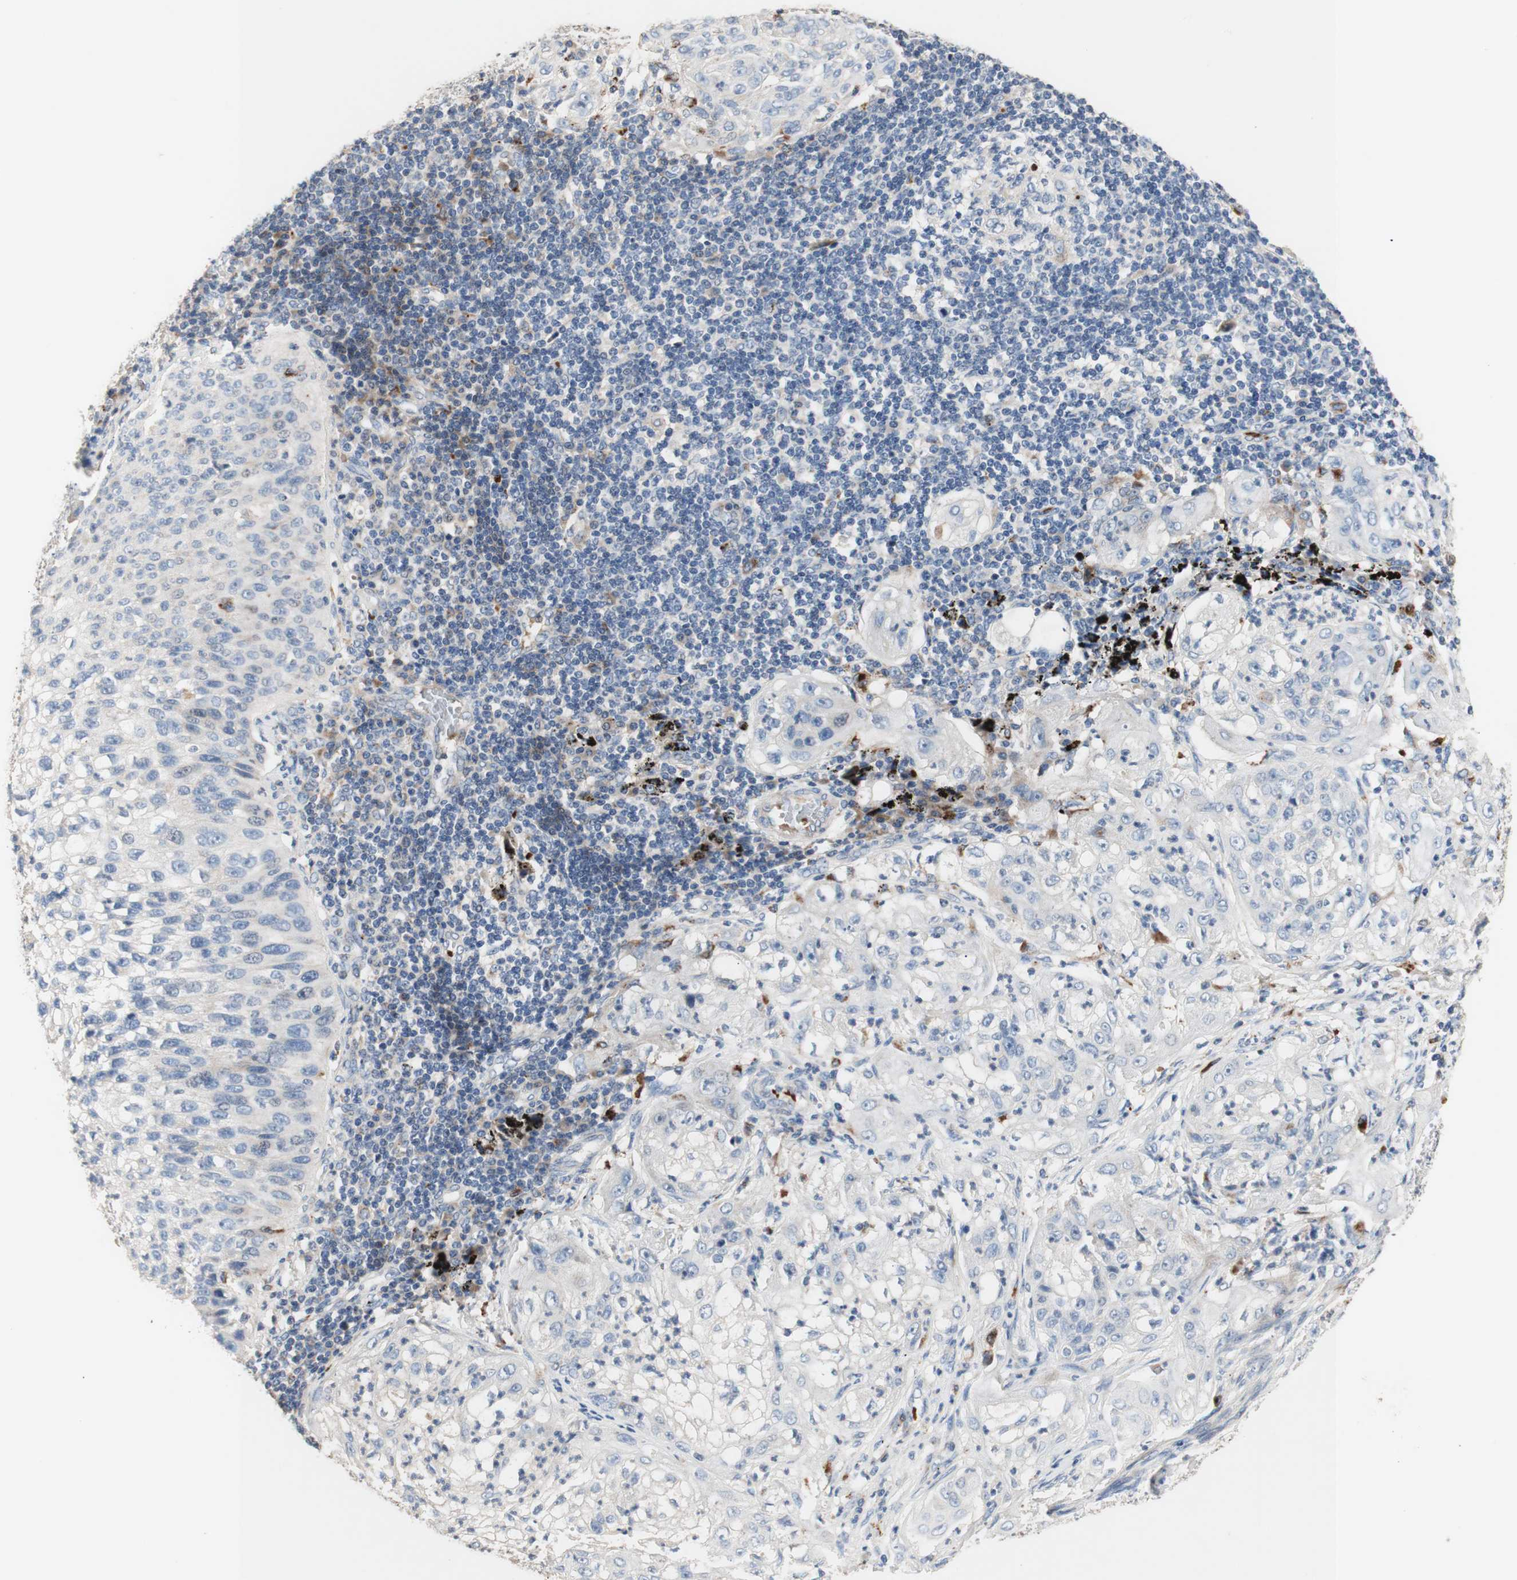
{"staining": {"intensity": "negative", "quantity": "none", "location": "none"}, "tissue": "lung cancer", "cell_type": "Tumor cells", "image_type": "cancer", "snomed": [{"axis": "morphology", "description": "Inflammation, NOS"}, {"axis": "morphology", "description": "Squamous cell carcinoma, NOS"}, {"axis": "topography", "description": "Lymph node"}, {"axis": "topography", "description": "Soft tissue"}, {"axis": "topography", "description": "Lung"}], "caption": "Immunohistochemistry micrograph of human lung cancer (squamous cell carcinoma) stained for a protein (brown), which reveals no expression in tumor cells.", "gene": "CDON", "patient": {"sex": "male", "age": 66}}